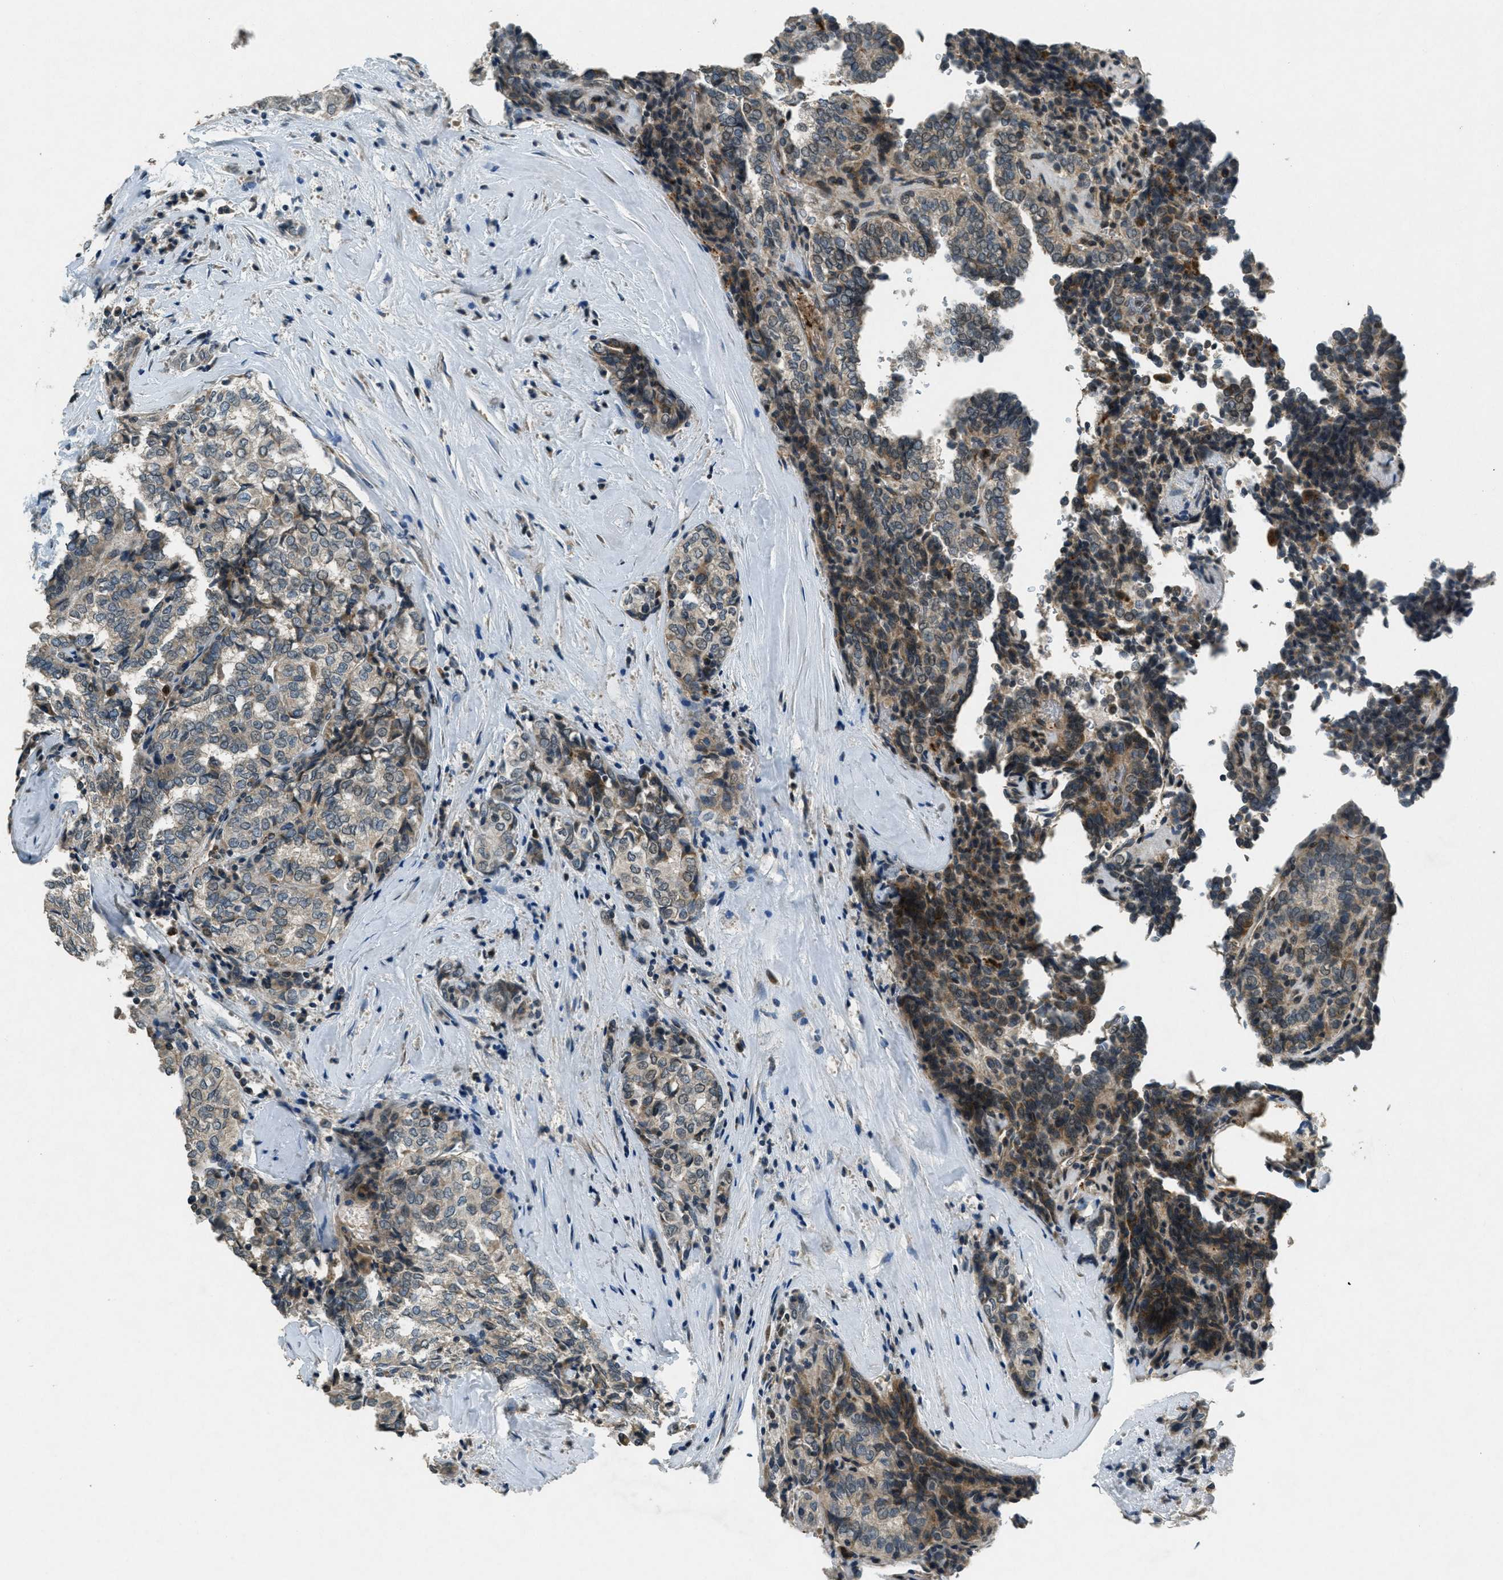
{"staining": {"intensity": "weak", "quantity": "<25%", "location": "cytoplasmic/membranous"}, "tissue": "thyroid cancer", "cell_type": "Tumor cells", "image_type": "cancer", "snomed": [{"axis": "morphology", "description": "Normal tissue, NOS"}, {"axis": "morphology", "description": "Papillary adenocarcinoma, NOS"}, {"axis": "topography", "description": "Thyroid gland"}], "caption": "Human papillary adenocarcinoma (thyroid) stained for a protein using immunohistochemistry (IHC) shows no positivity in tumor cells.", "gene": "RAB3D", "patient": {"sex": "female", "age": 30}}